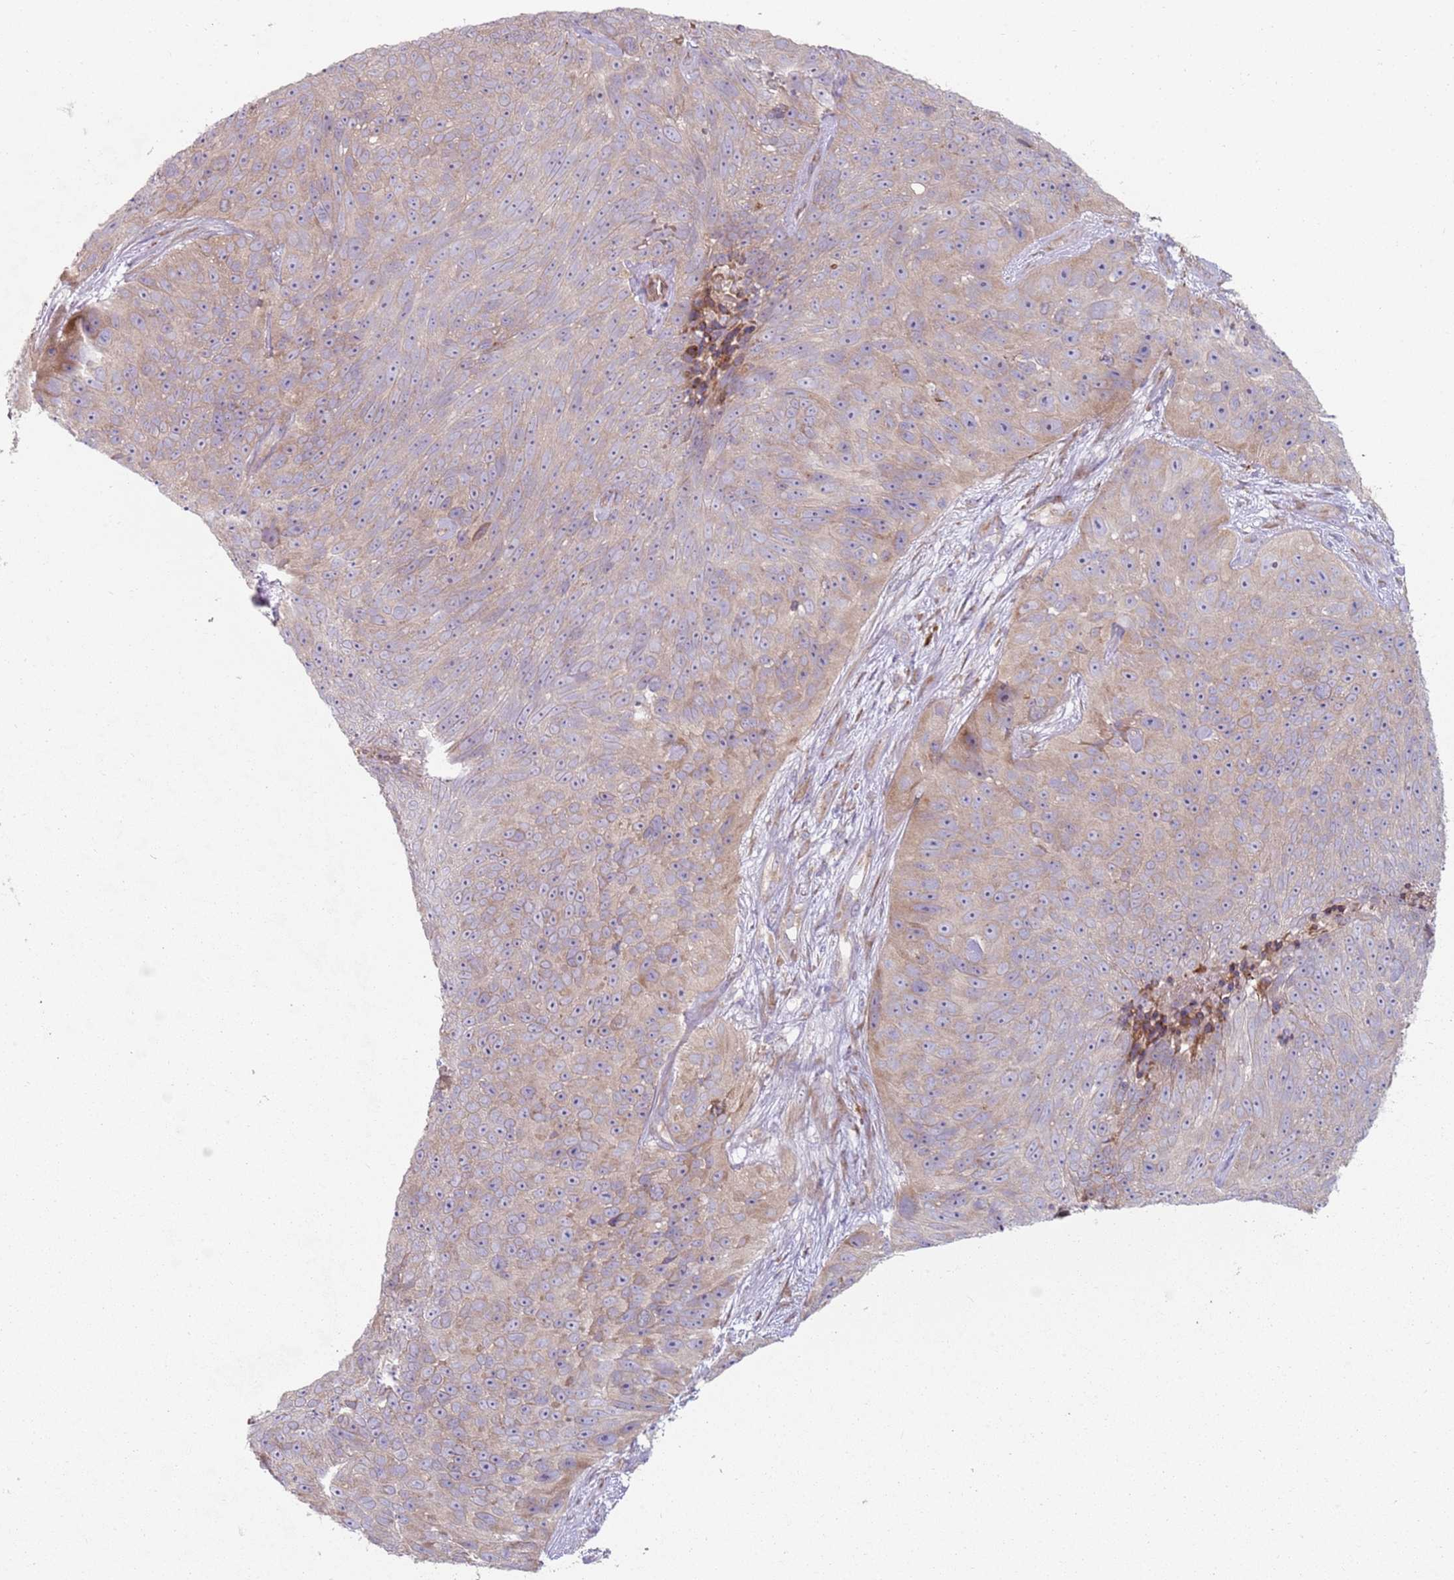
{"staining": {"intensity": "weak", "quantity": "<25%", "location": "cytoplasmic/membranous"}, "tissue": "skin cancer", "cell_type": "Tumor cells", "image_type": "cancer", "snomed": [{"axis": "morphology", "description": "Squamous cell carcinoma, NOS"}, {"axis": "topography", "description": "Skin"}], "caption": "IHC micrograph of skin cancer stained for a protein (brown), which displays no expression in tumor cells.", "gene": "SPATA2", "patient": {"sex": "female", "age": 87}}